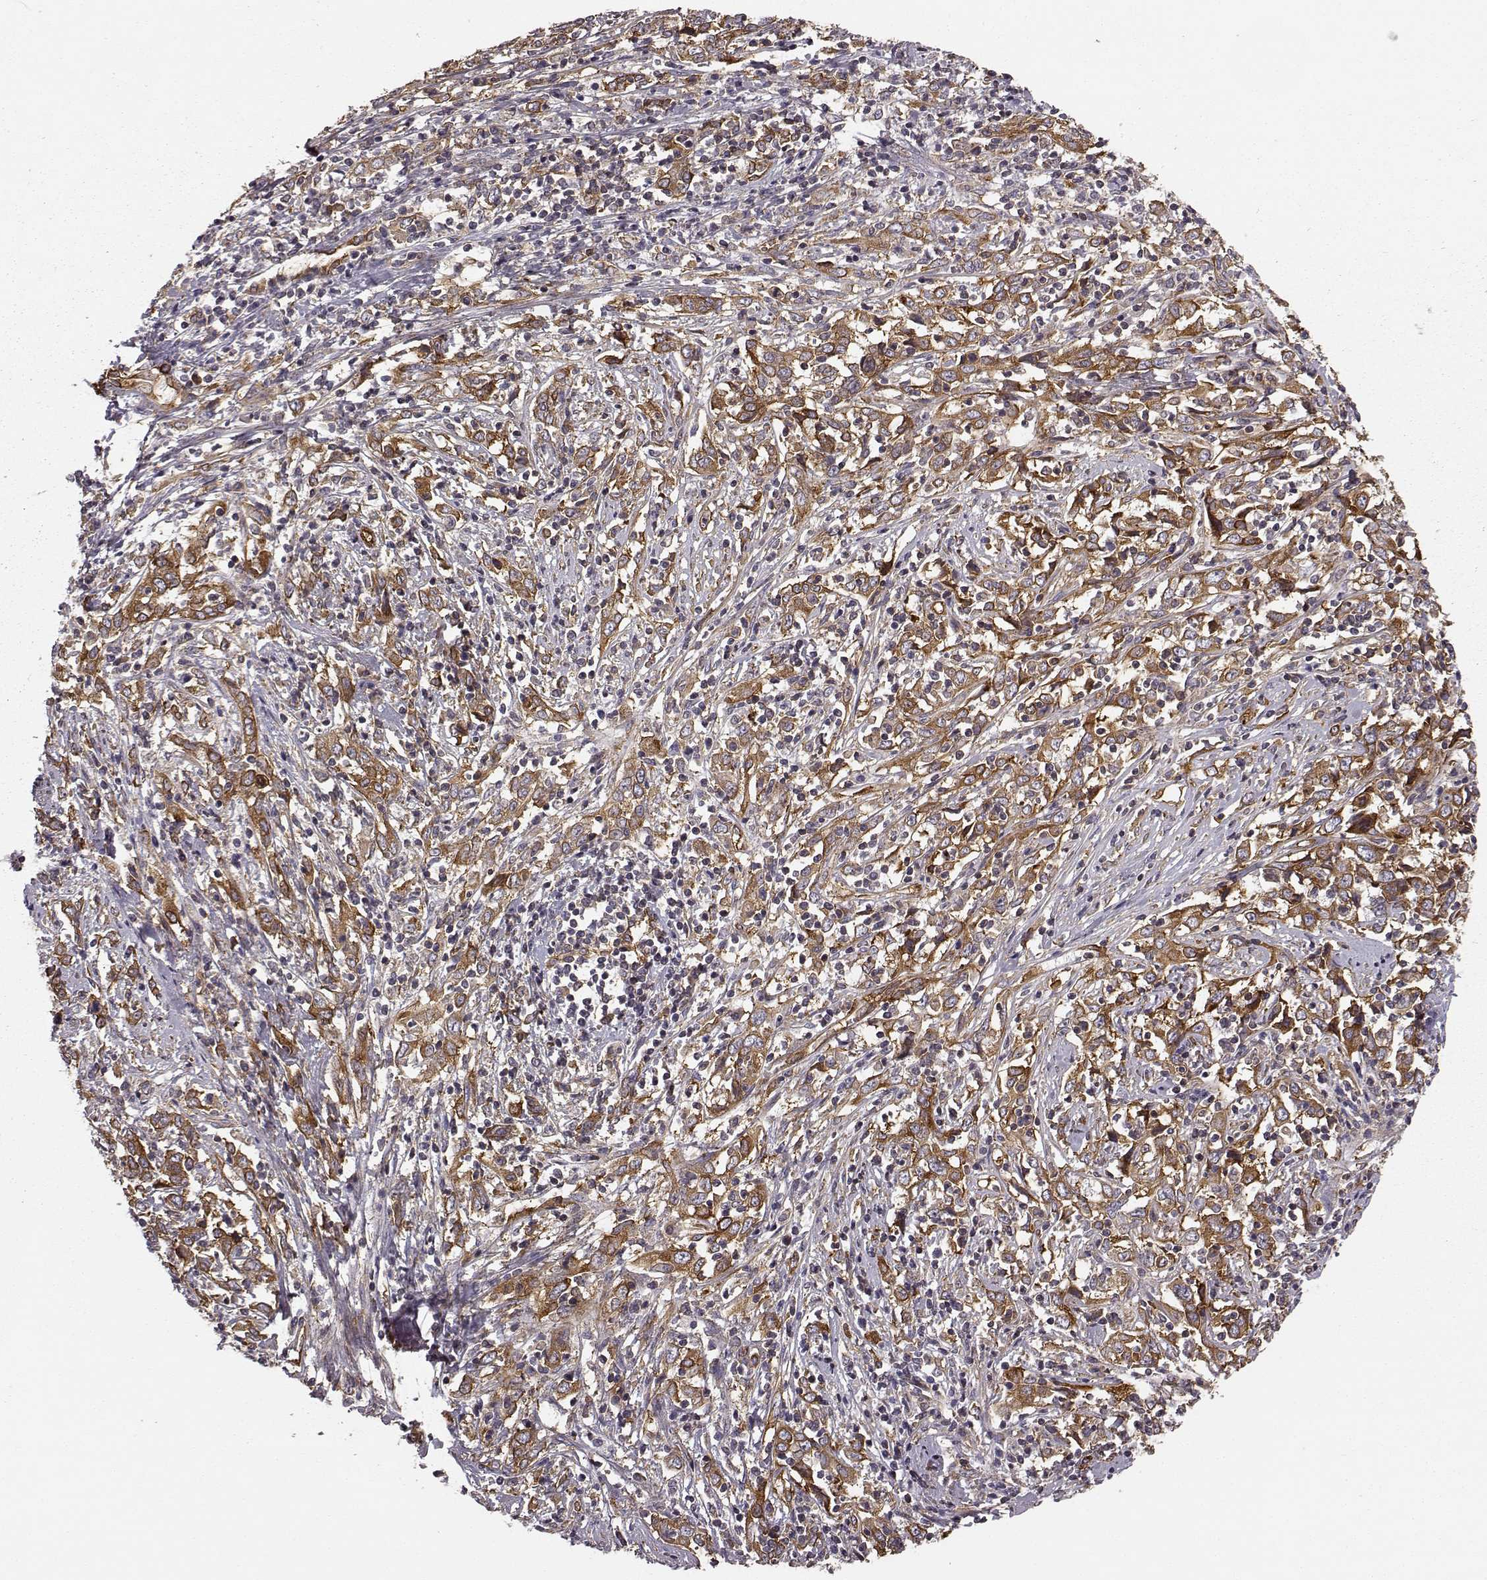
{"staining": {"intensity": "strong", "quantity": "25%-75%", "location": "cytoplasmic/membranous"}, "tissue": "cervical cancer", "cell_type": "Tumor cells", "image_type": "cancer", "snomed": [{"axis": "morphology", "description": "Adenocarcinoma, NOS"}, {"axis": "topography", "description": "Cervix"}], "caption": "Cervical cancer (adenocarcinoma) stained with a protein marker displays strong staining in tumor cells.", "gene": "TMEM14A", "patient": {"sex": "female", "age": 40}}